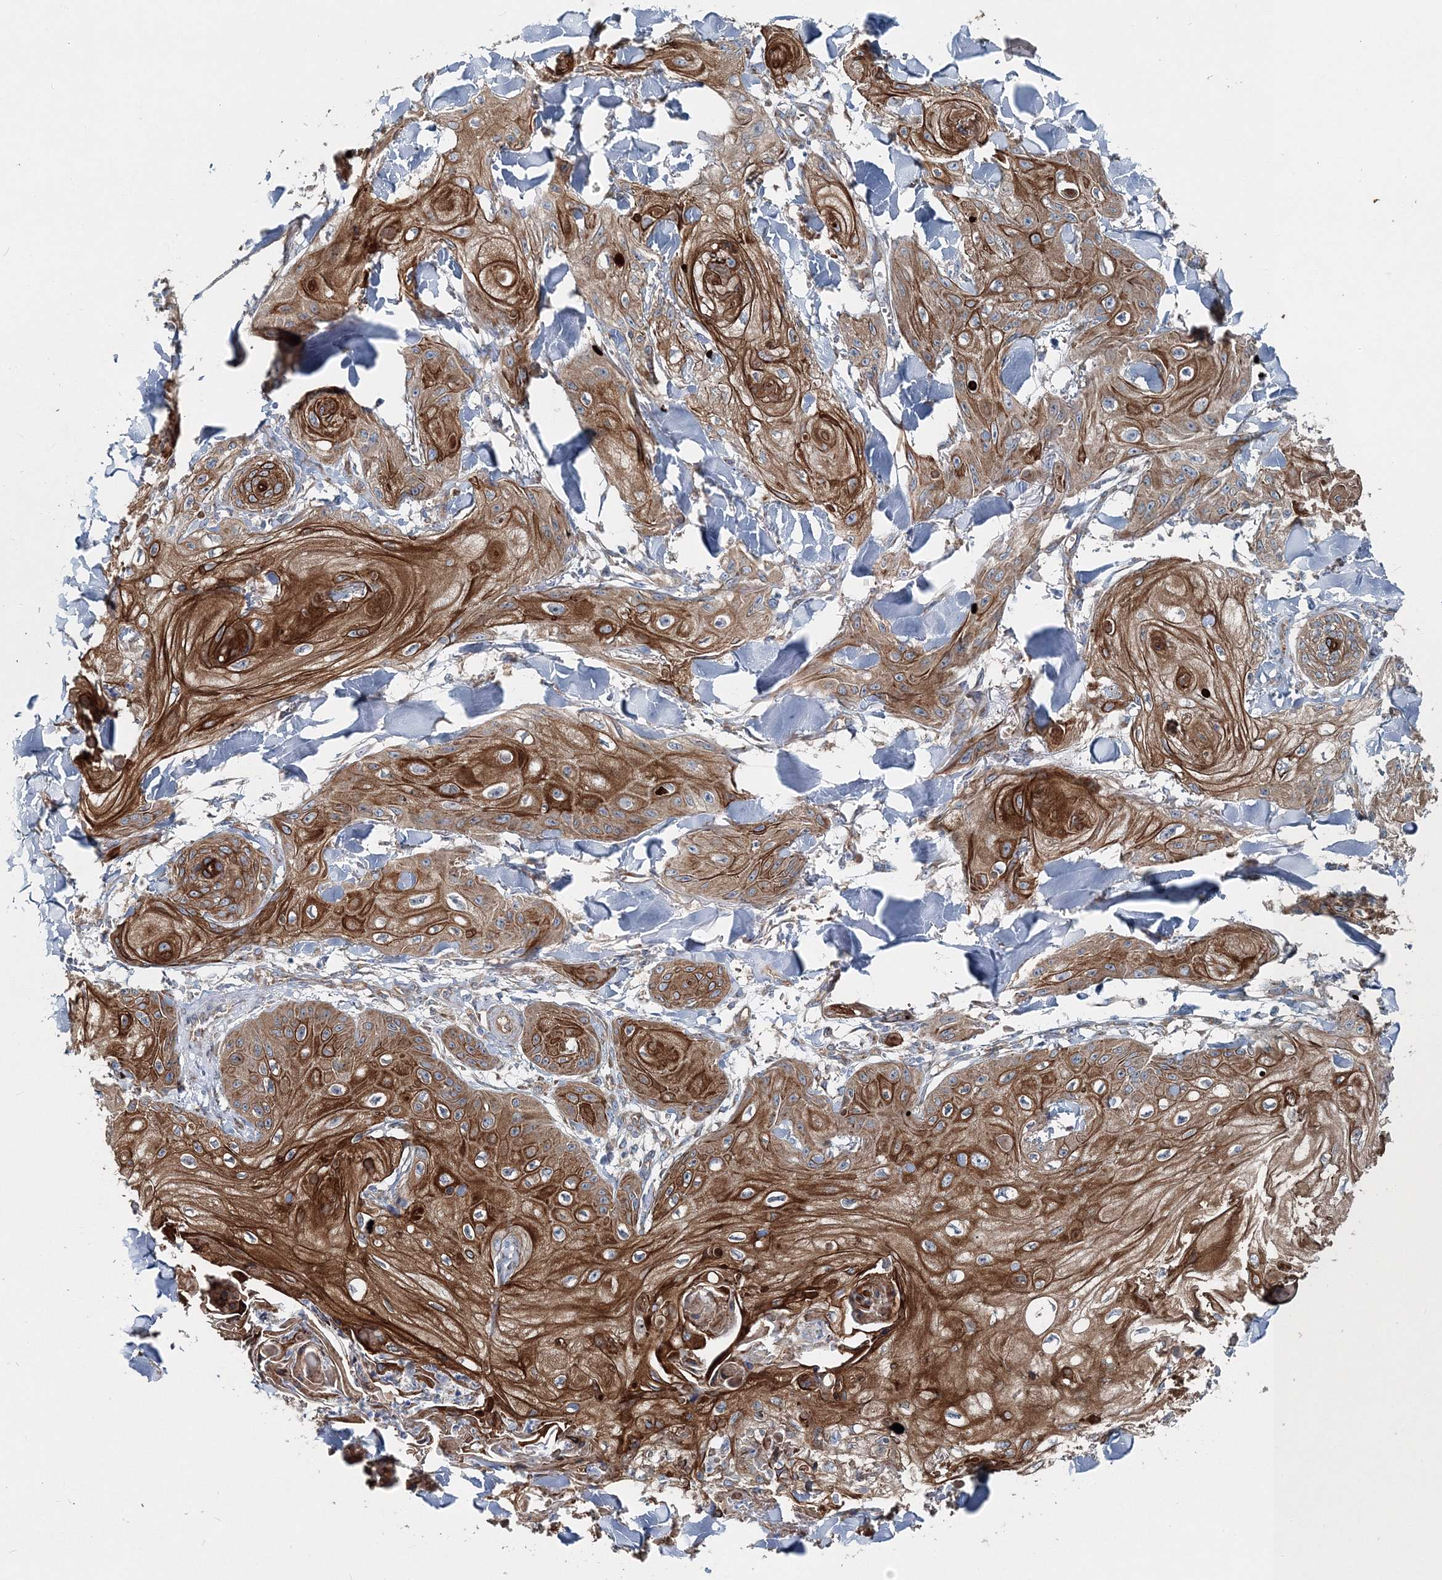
{"staining": {"intensity": "strong", "quantity": ">75%", "location": "cytoplasmic/membranous"}, "tissue": "skin cancer", "cell_type": "Tumor cells", "image_type": "cancer", "snomed": [{"axis": "morphology", "description": "Squamous cell carcinoma, NOS"}, {"axis": "topography", "description": "Skin"}], "caption": "Immunohistochemistry (IHC) image of human skin cancer stained for a protein (brown), which exhibits high levels of strong cytoplasmic/membranous expression in approximately >75% of tumor cells.", "gene": "MPHOSPH9", "patient": {"sex": "male", "age": 74}}